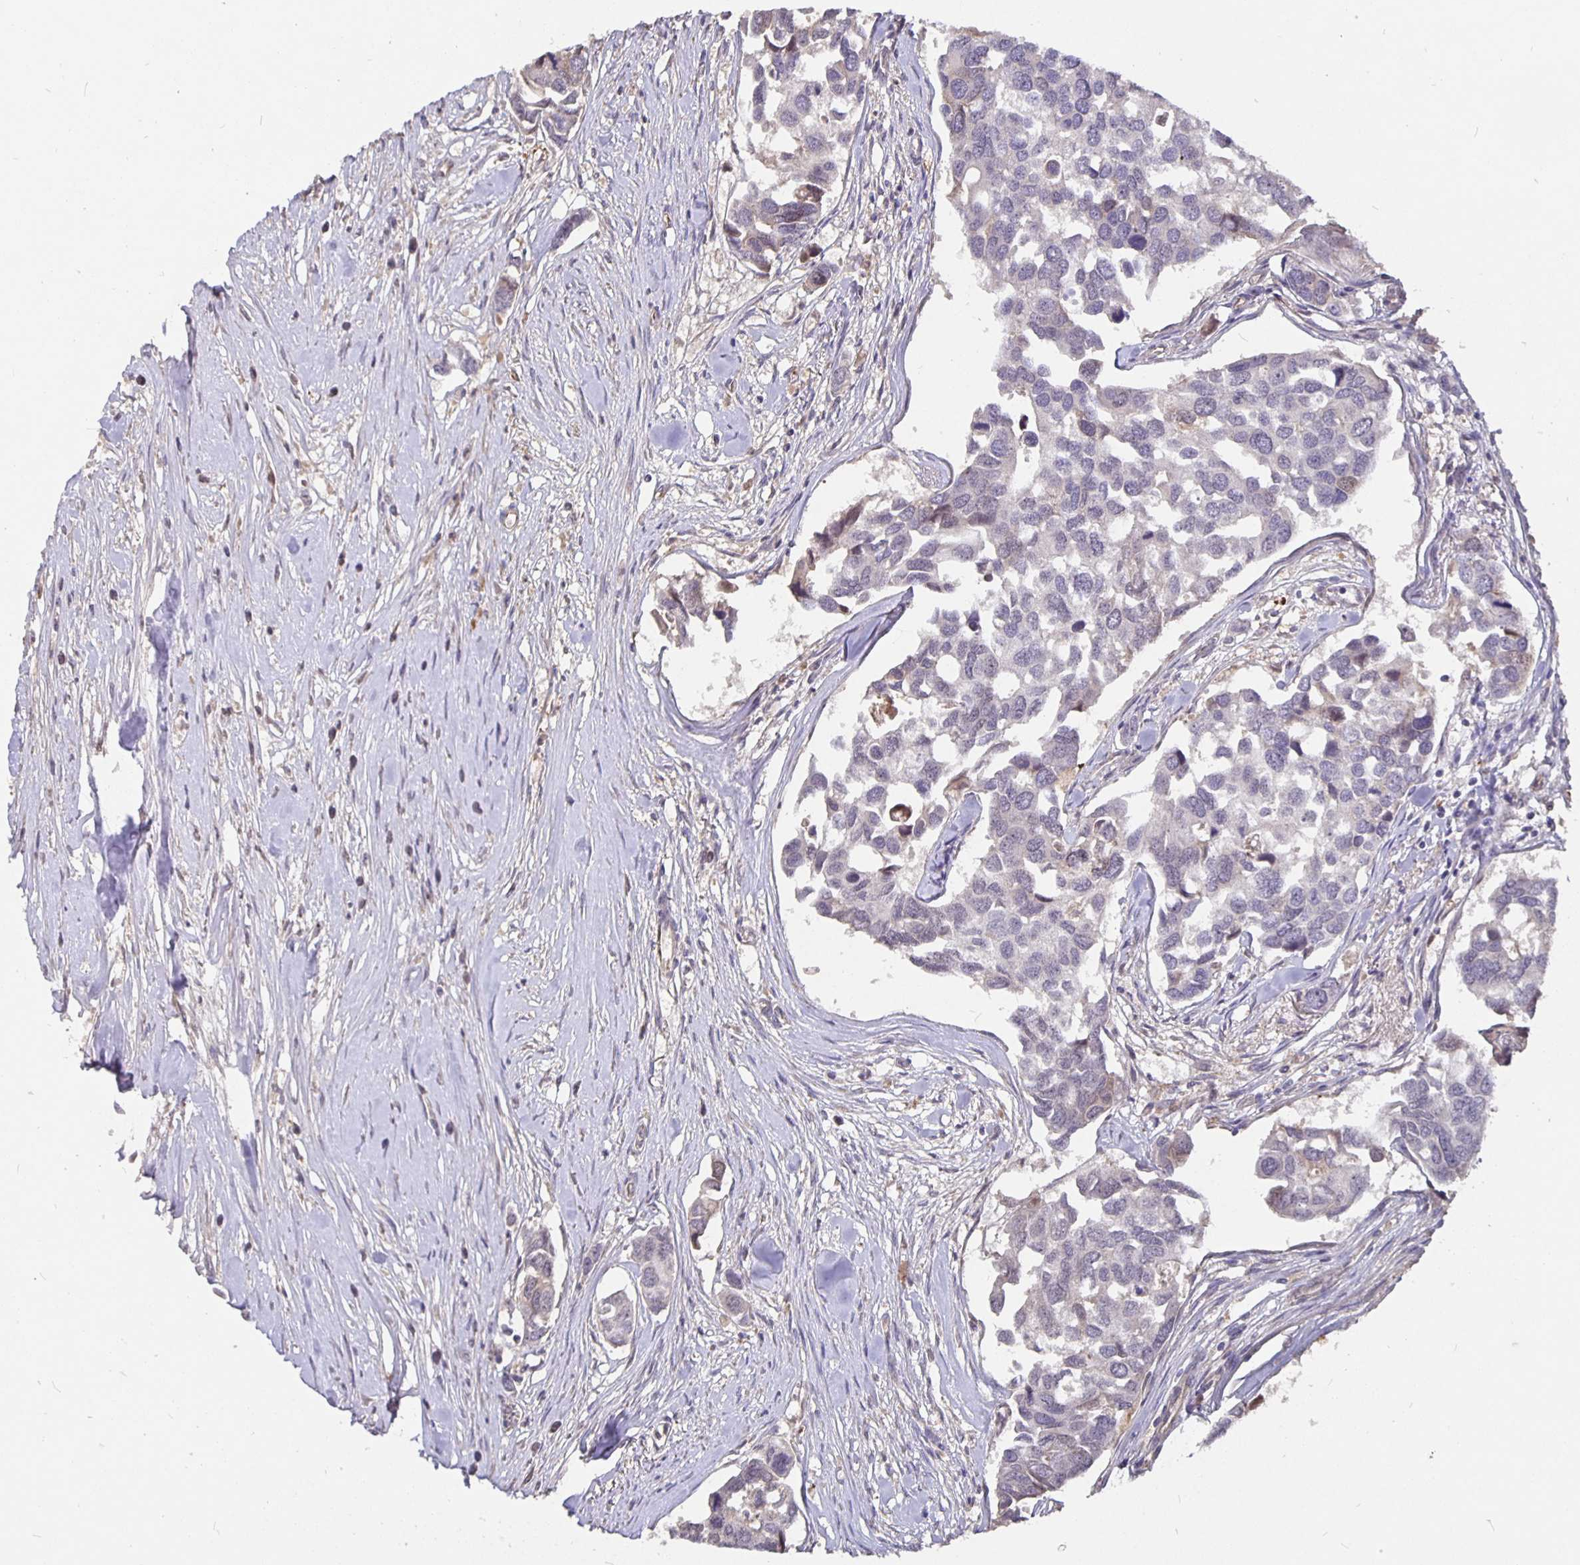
{"staining": {"intensity": "negative", "quantity": "none", "location": "none"}, "tissue": "breast cancer", "cell_type": "Tumor cells", "image_type": "cancer", "snomed": [{"axis": "morphology", "description": "Duct carcinoma"}, {"axis": "topography", "description": "Breast"}], "caption": "Tumor cells are negative for brown protein staining in breast cancer.", "gene": "NOG", "patient": {"sex": "female", "age": 83}}